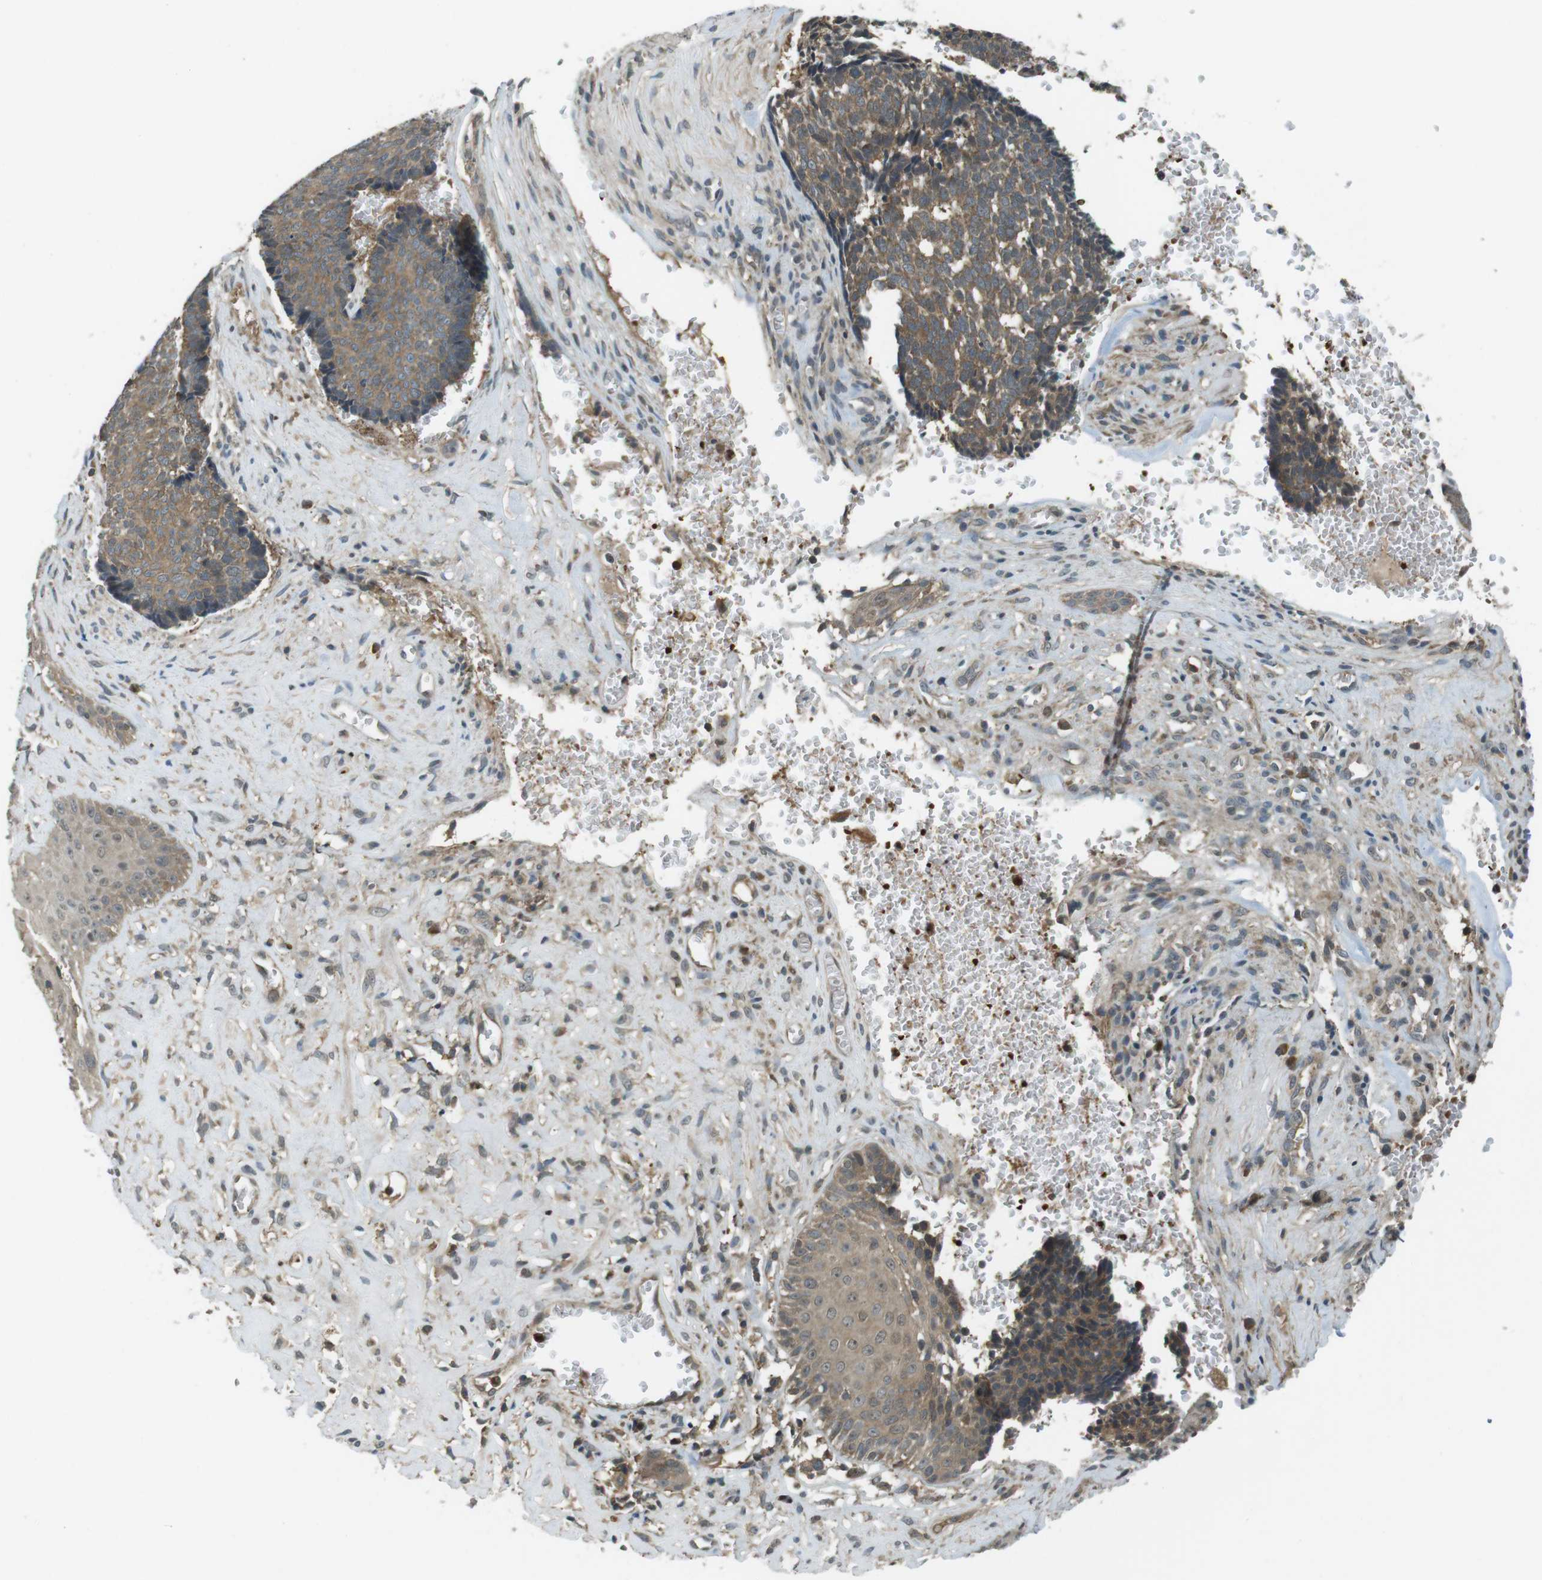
{"staining": {"intensity": "moderate", "quantity": ">75%", "location": "cytoplasmic/membranous"}, "tissue": "skin cancer", "cell_type": "Tumor cells", "image_type": "cancer", "snomed": [{"axis": "morphology", "description": "Basal cell carcinoma"}, {"axis": "topography", "description": "Skin"}], "caption": "This histopathology image demonstrates IHC staining of human skin cancer, with medium moderate cytoplasmic/membranous positivity in about >75% of tumor cells.", "gene": "LRRC3B", "patient": {"sex": "male", "age": 84}}